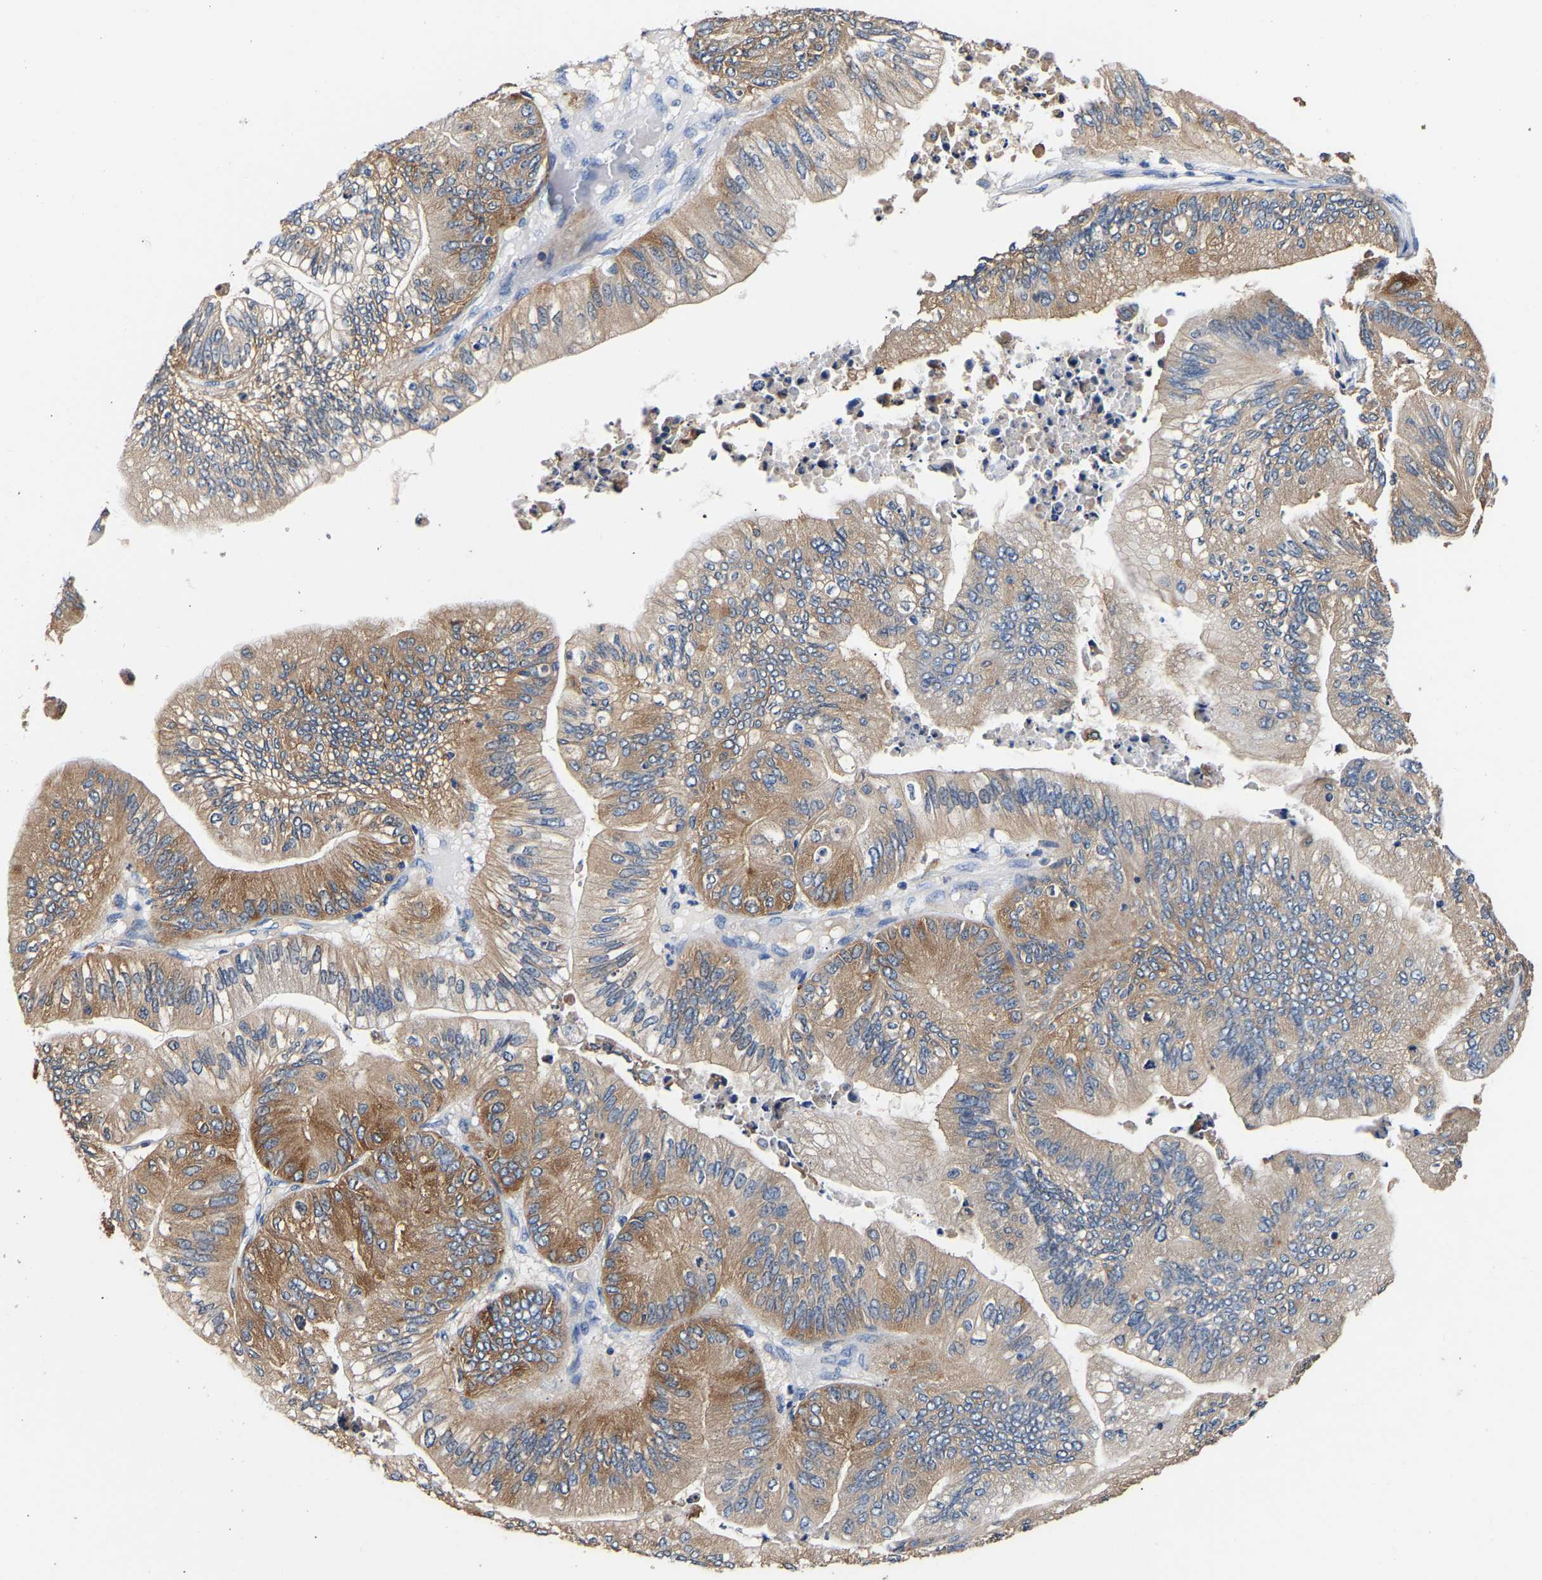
{"staining": {"intensity": "moderate", "quantity": "25%-75%", "location": "cytoplasmic/membranous"}, "tissue": "ovarian cancer", "cell_type": "Tumor cells", "image_type": "cancer", "snomed": [{"axis": "morphology", "description": "Cystadenocarcinoma, mucinous, NOS"}, {"axis": "topography", "description": "Ovary"}], "caption": "The image shows staining of mucinous cystadenocarcinoma (ovarian), revealing moderate cytoplasmic/membranous protein staining (brown color) within tumor cells.", "gene": "LRBA", "patient": {"sex": "female", "age": 61}}